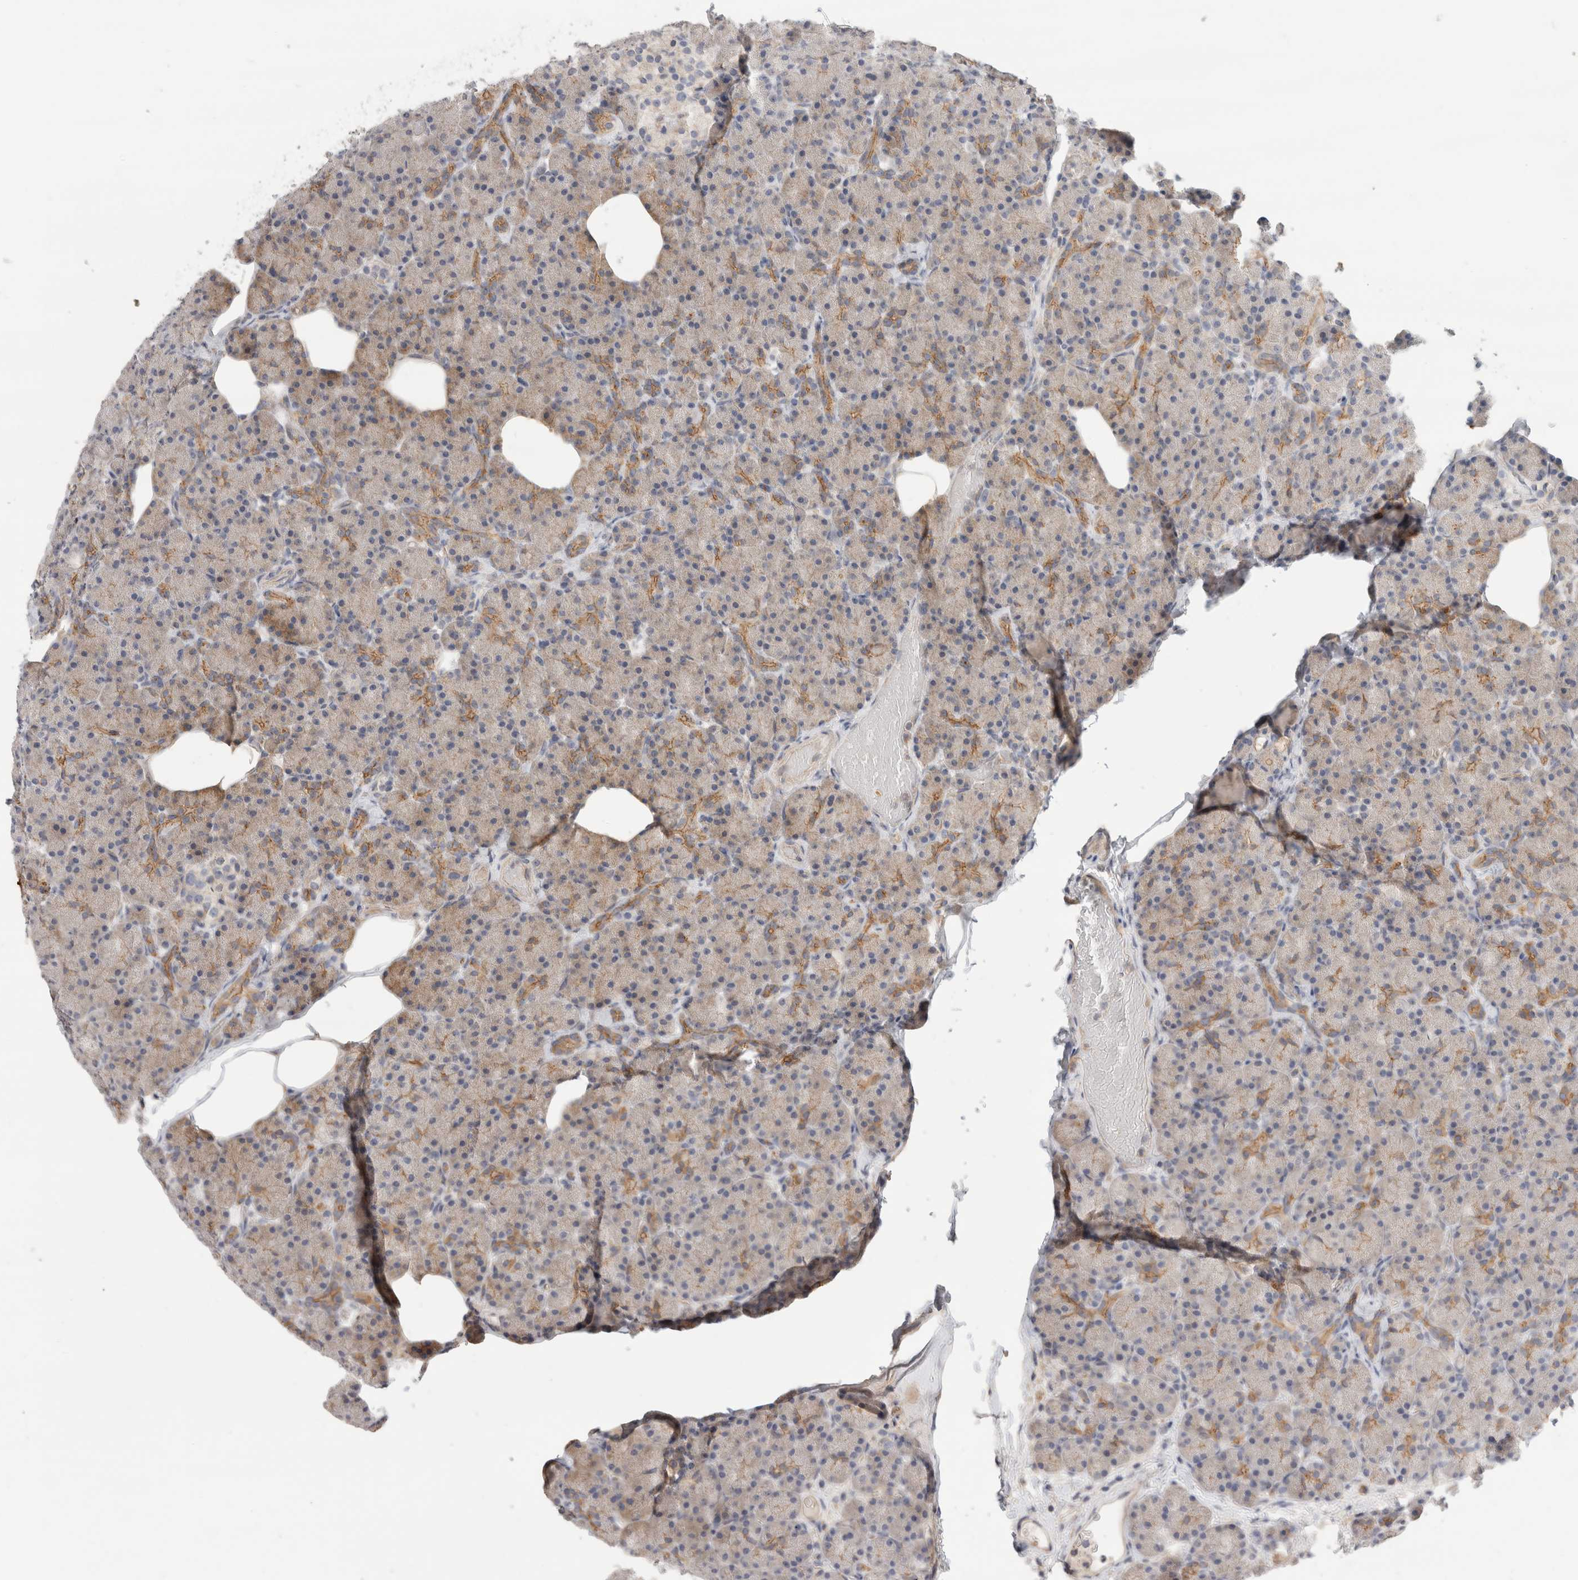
{"staining": {"intensity": "moderate", "quantity": "<25%", "location": "cytoplasmic/membranous"}, "tissue": "pancreas", "cell_type": "Exocrine glandular cells", "image_type": "normal", "snomed": [{"axis": "morphology", "description": "Normal tissue, NOS"}, {"axis": "topography", "description": "Pancreas"}], "caption": "Immunohistochemistry (IHC) image of benign pancreas stained for a protein (brown), which displays low levels of moderate cytoplasmic/membranous positivity in approximately <25% of exocrine glandular cells.", "gene": "AFP", "patient": {"sex": "female", "age": 43}}